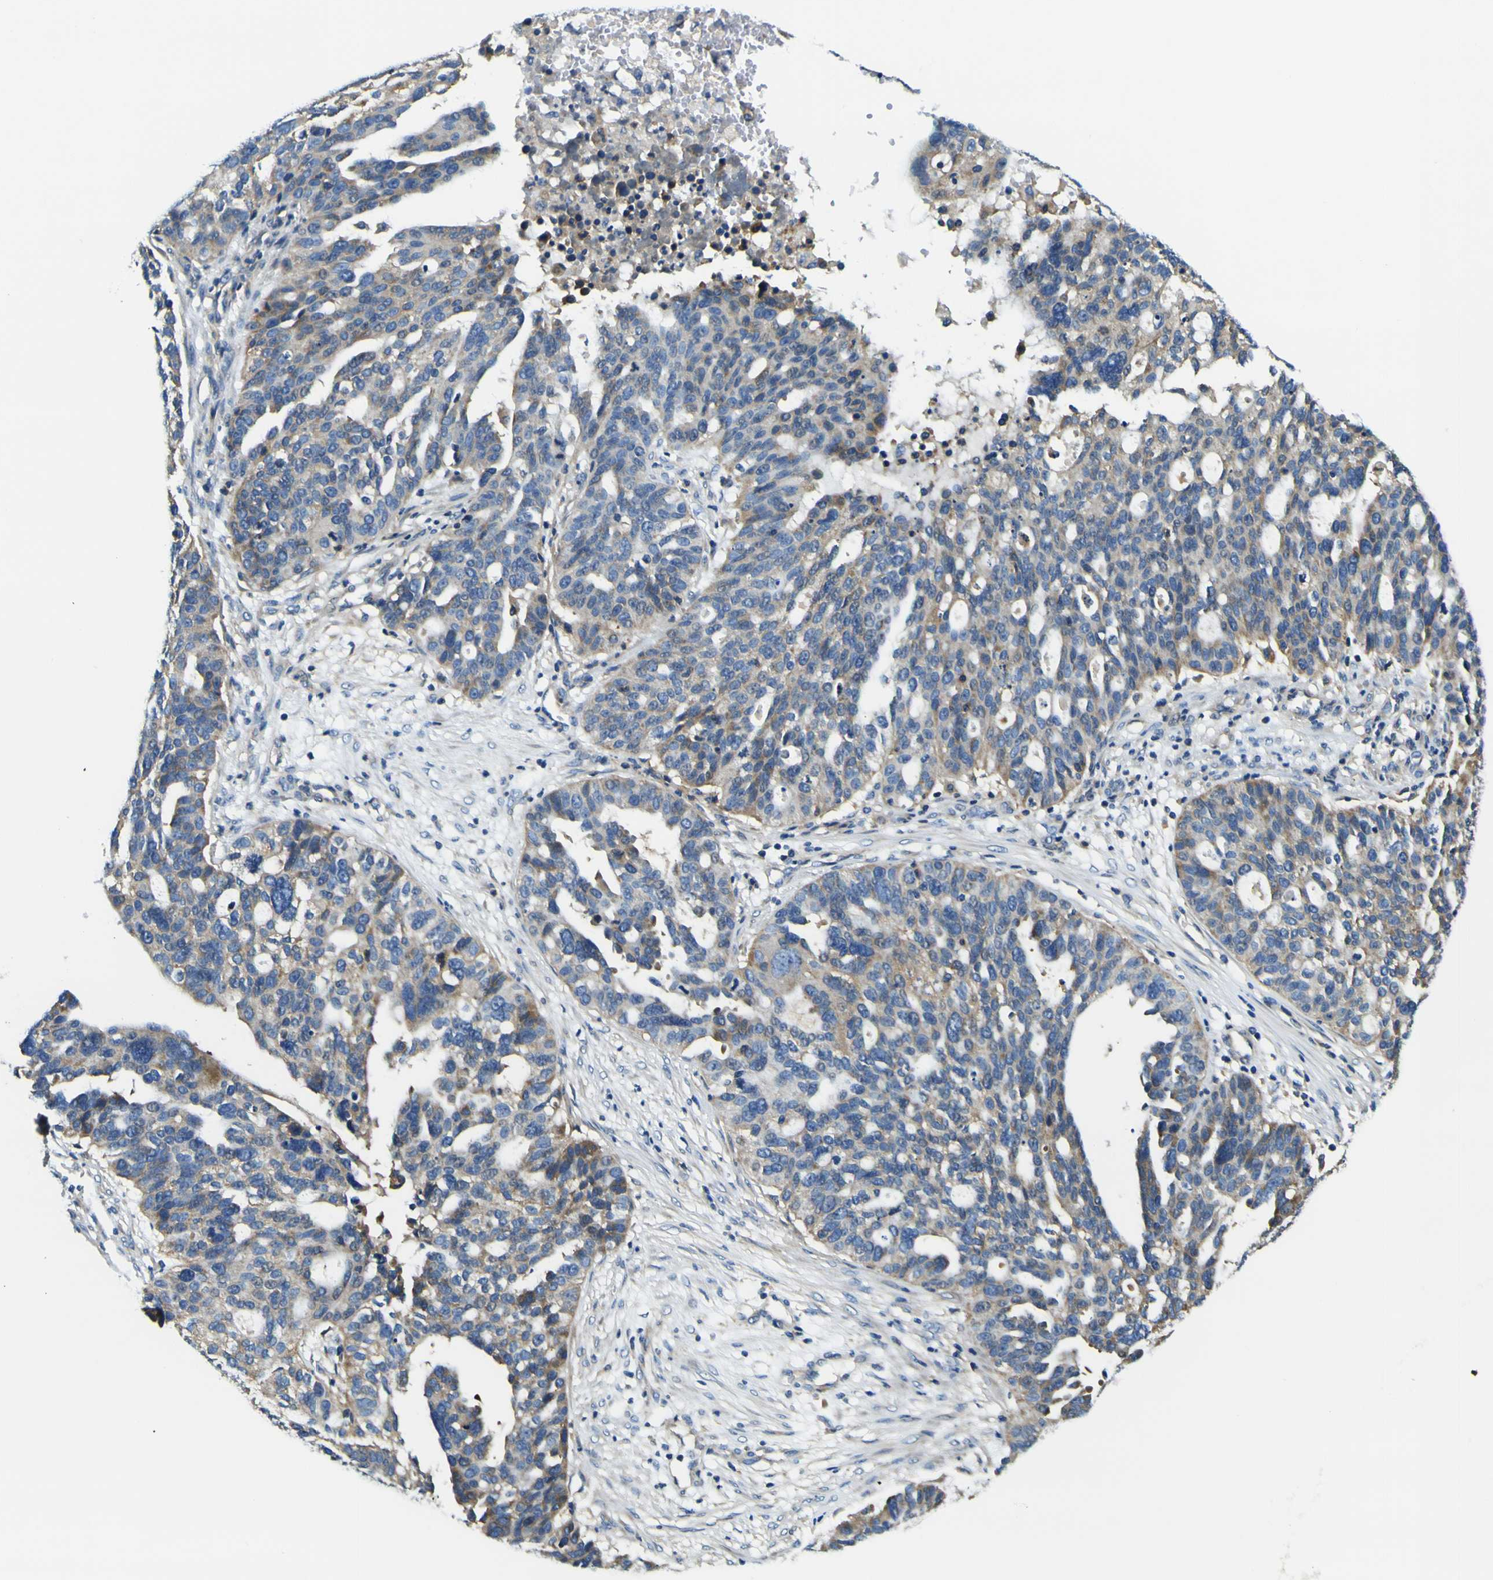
{"staining": {"intensity": "moderate", "quantity": "25%-75%", "location": "cytoplasmic/membranous"}, "tissue": "ovarian cancer", "cell_type": "Tumor cells", "image_type": "cancer", "snomed": [{"axis": "morphology", "description": "Cystadenocarcinoma, serous, NOS"}, {"axis": "topography", "description": "Ovary"}], "caption": "Protein analysis of ovarian cancer (serous cystadenocarcinoma) tissue demonstrates moderate cytoplasmic/membranous positivity in approximately 25%-75% of tumor cells.", "gene": "CLSTN1", "patient": {"sex": "female", "age": 59}}